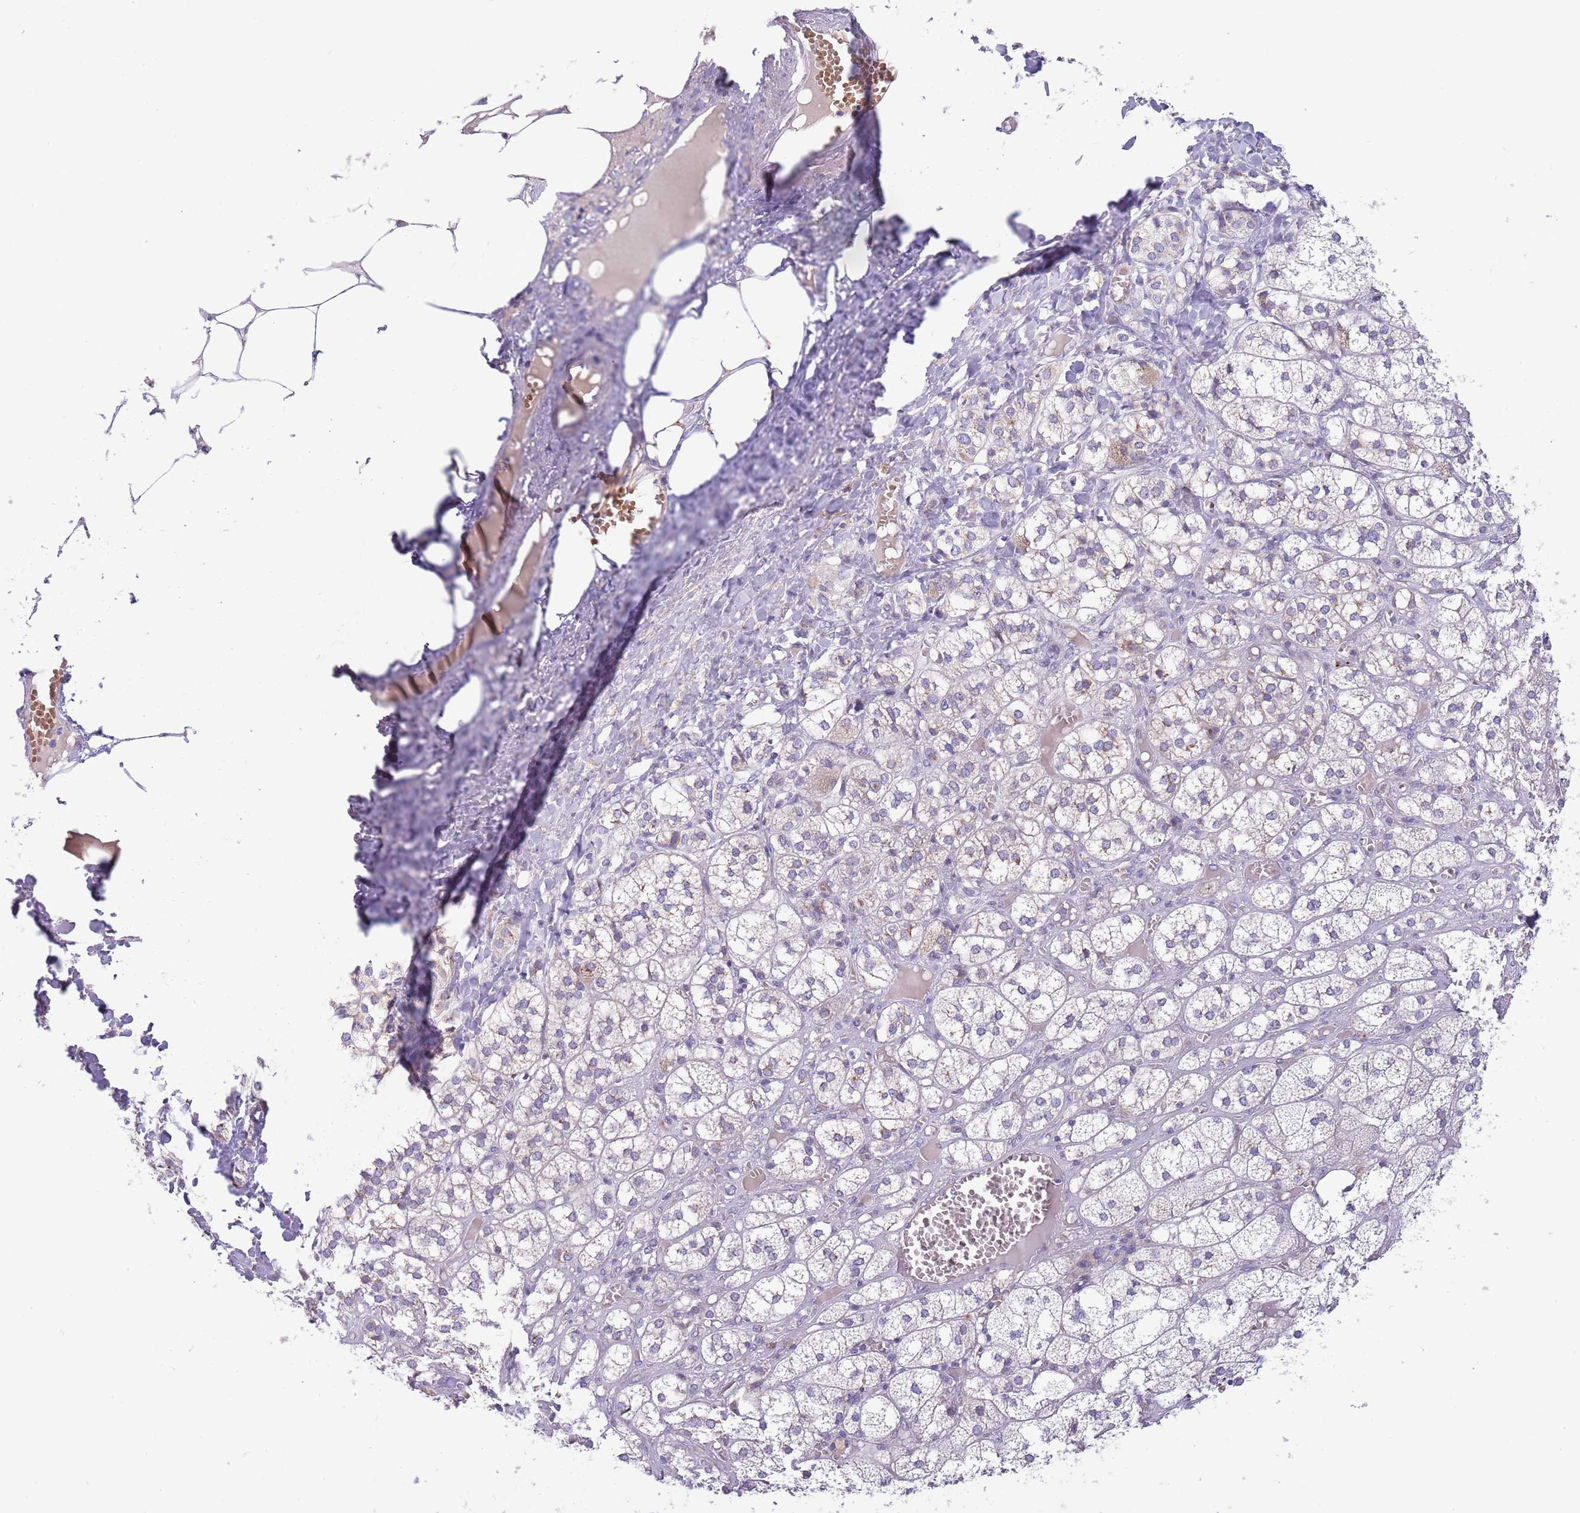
{"staining": {"intensity": "moderate", "quantity": "<25%", "location": "cytoplasmic/membranous"}, "tissue": "adrenal gland", "cell_type": "Glandular cells", "image_type": "normal", "snomed": [{"axis": "morphology", "description": "Normal tissue, NOS"}, {"axis": "topography", "description": "Adrenal gland"}], "caption": "A micrograph of human adrenal gland stained for a protein reveals moderate cytoplasmic/membranous brown staining in glandular cells. (Stains: DAB in brown, nuclei in blue, Microscopy: brightfield microscopy at high magnification).", "gene": "DDHD1", "patient": {"sex": "female", "age": 61}}